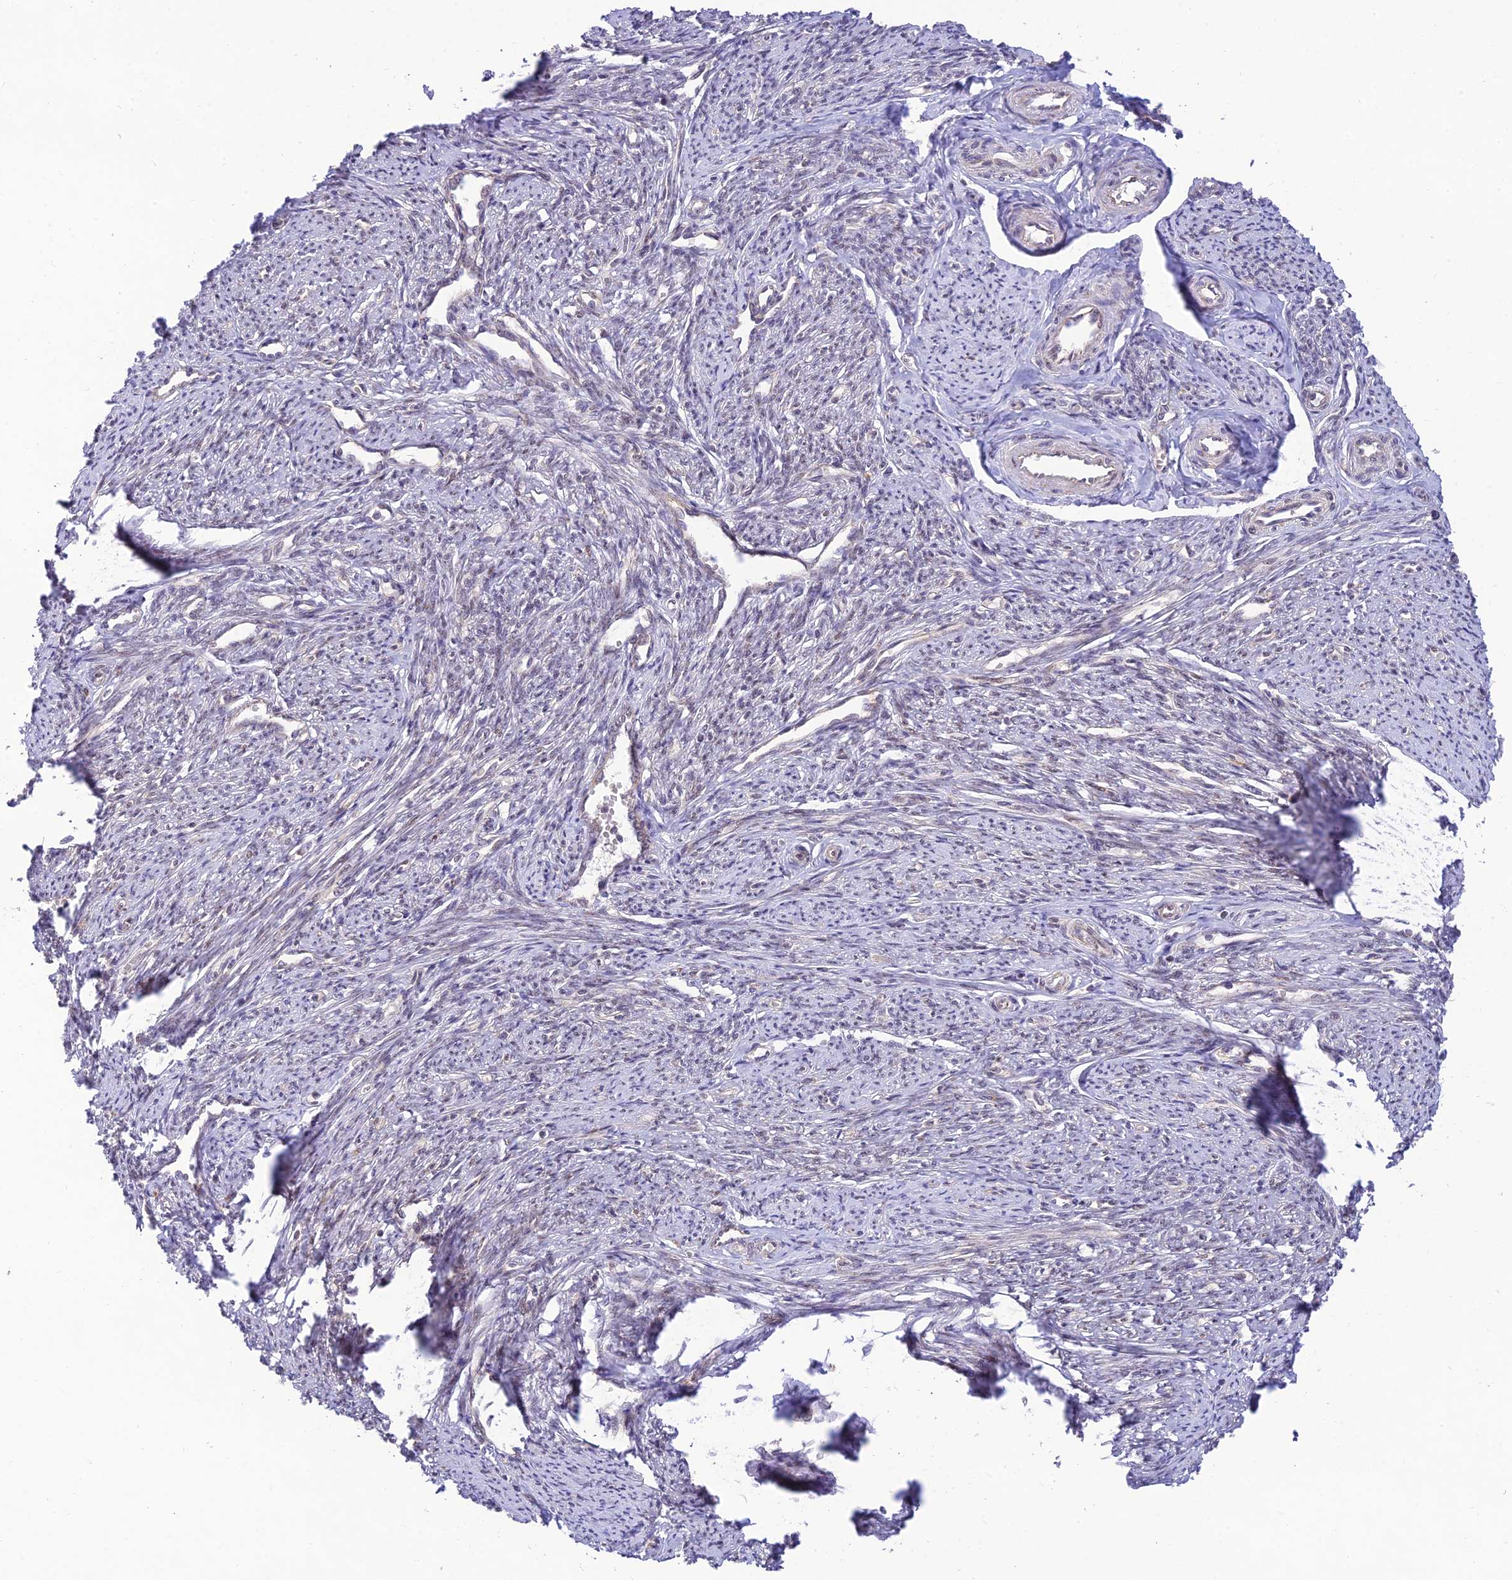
{"staining": {"intensity": "weak", "quantity": ">75%", "location": "nuclear"}, "tissue": "smooth muscle", "cell_type": "Smooth muscle cells", "image_type": "normal", "snomed": [{"axis": "morphology", "description": "Normal tissue, NOS"}, {"axis": "topography", "description": "Smooth muscle"}, {"axis": "topography", "description": "Uterus"}], "caption": "Smooth muscle cells reveal low levels of weak nuclear staining in approximately >75% of cells in normal smooth muscle.", "gene": "MICOS13", "patient": {"sex": "female", "age": 59}}